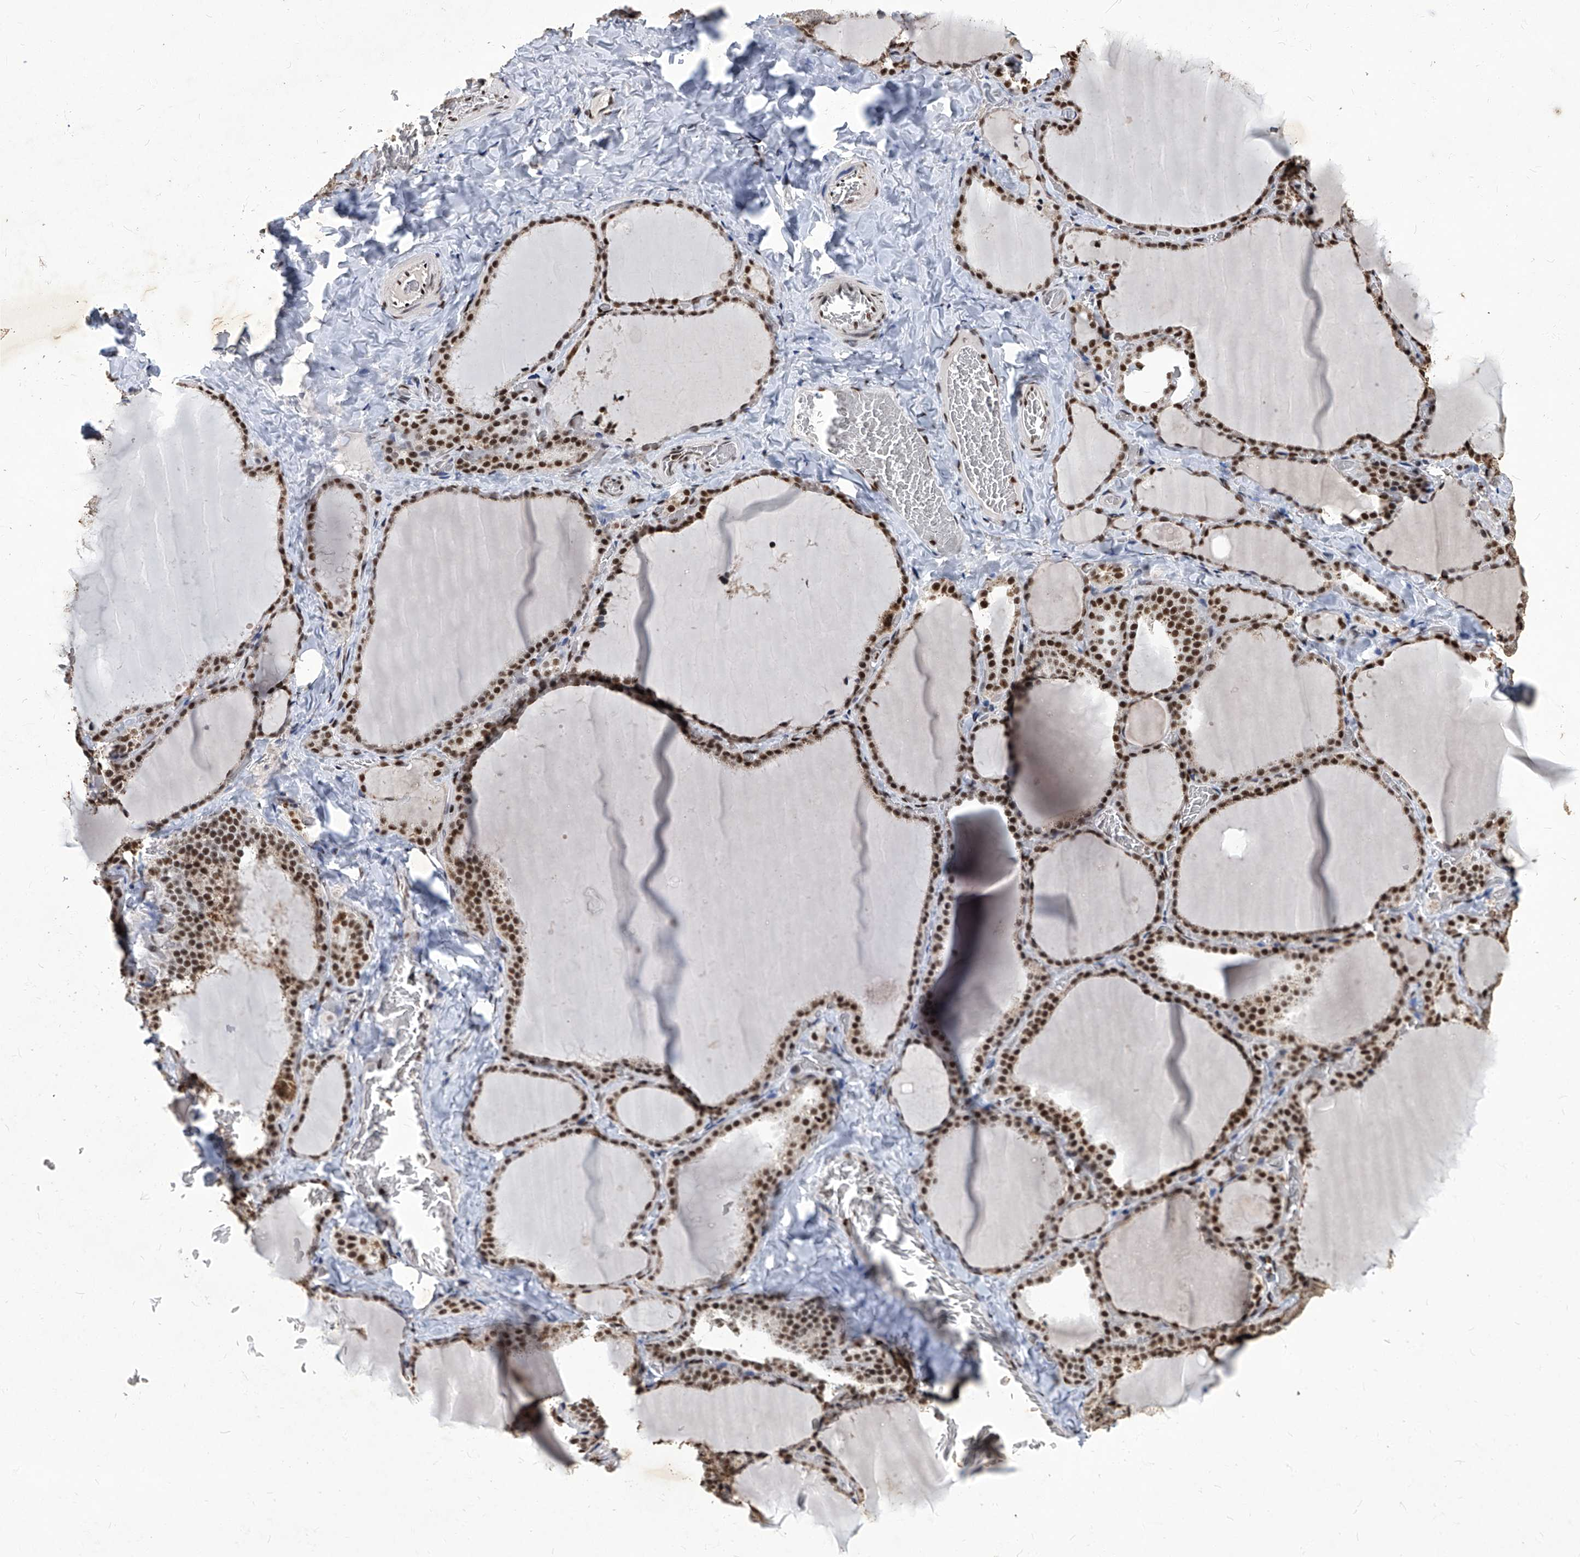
{"staining": {"intensity": "moderate", "quantity": ">75%", "location": "nuclear"}, "tissue": "thyroid gland", "cell_type": "Glandular cells", "image_type": "normal", "snomed": [{"axis": "morphology", "description": "Normal tissue, NOS"}, {"axis": "topography", "description": "Thyroid gland"}], "caption": "This is a photomicrograph of immunohistochemistry staining of benign thyroid gland, which shows moderate positivity in the nuclear of glandular cells.", "gene": "HBP1", "patient": {"sex": "female", "age": 22}}